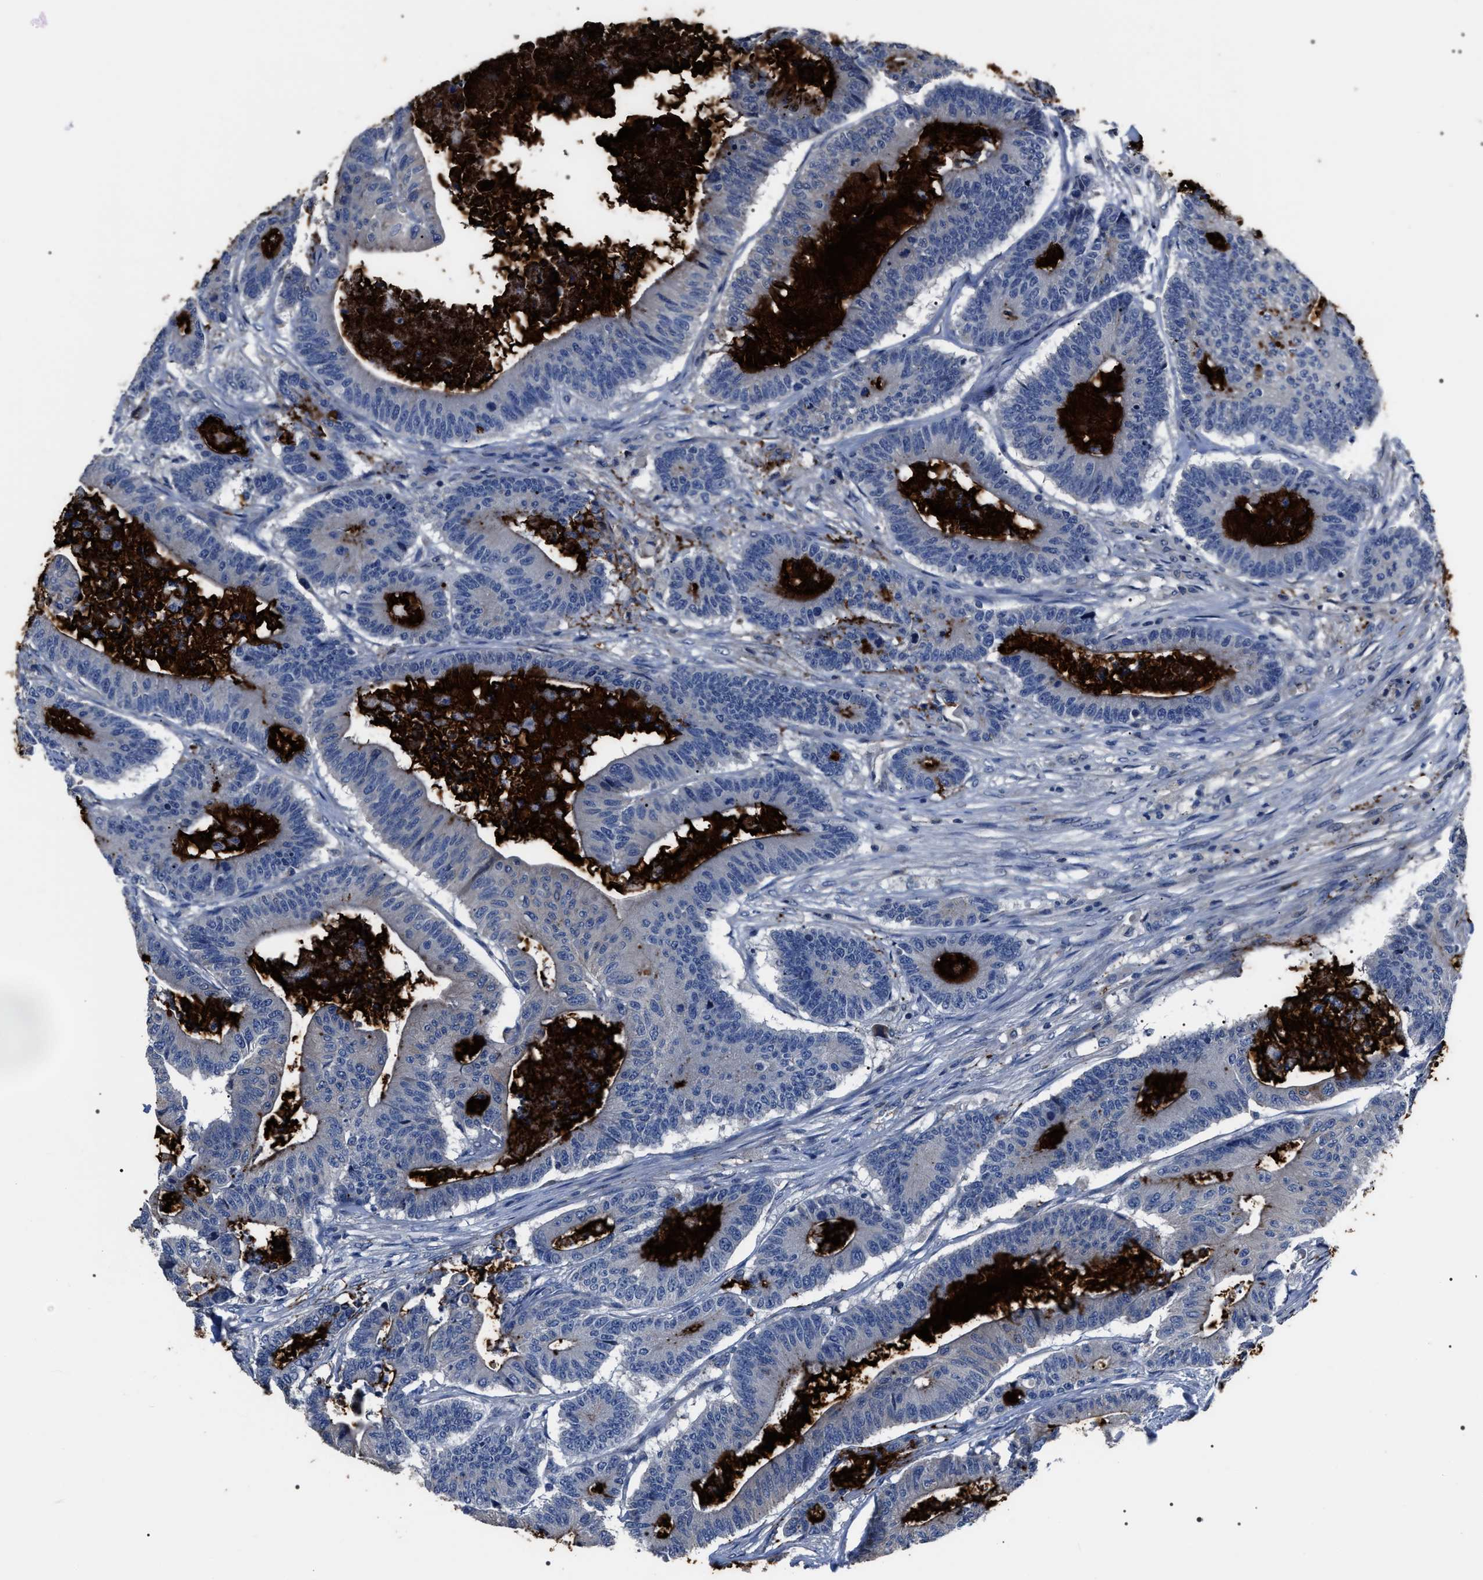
{"staining": {"intensity": "negative", "quantity": "none", "location": "none"}, "tissue": "colorectal cancer", "cell_type": "Tumor cells", "image_type": "cancer", "snomed": [{"axis": "morphology", "description": "Adenocarcinoma, NOS"}, {"axis": "topography", "description": "Colon"}], "caption": "Human colorectal cancer (adenocarcinoma) stained for a protein using immunohistochemistry (IHC) exhibits no staining in tumor cells.", "gene": "TRIM54", "patient": {"sex": "female", "age": 84}}